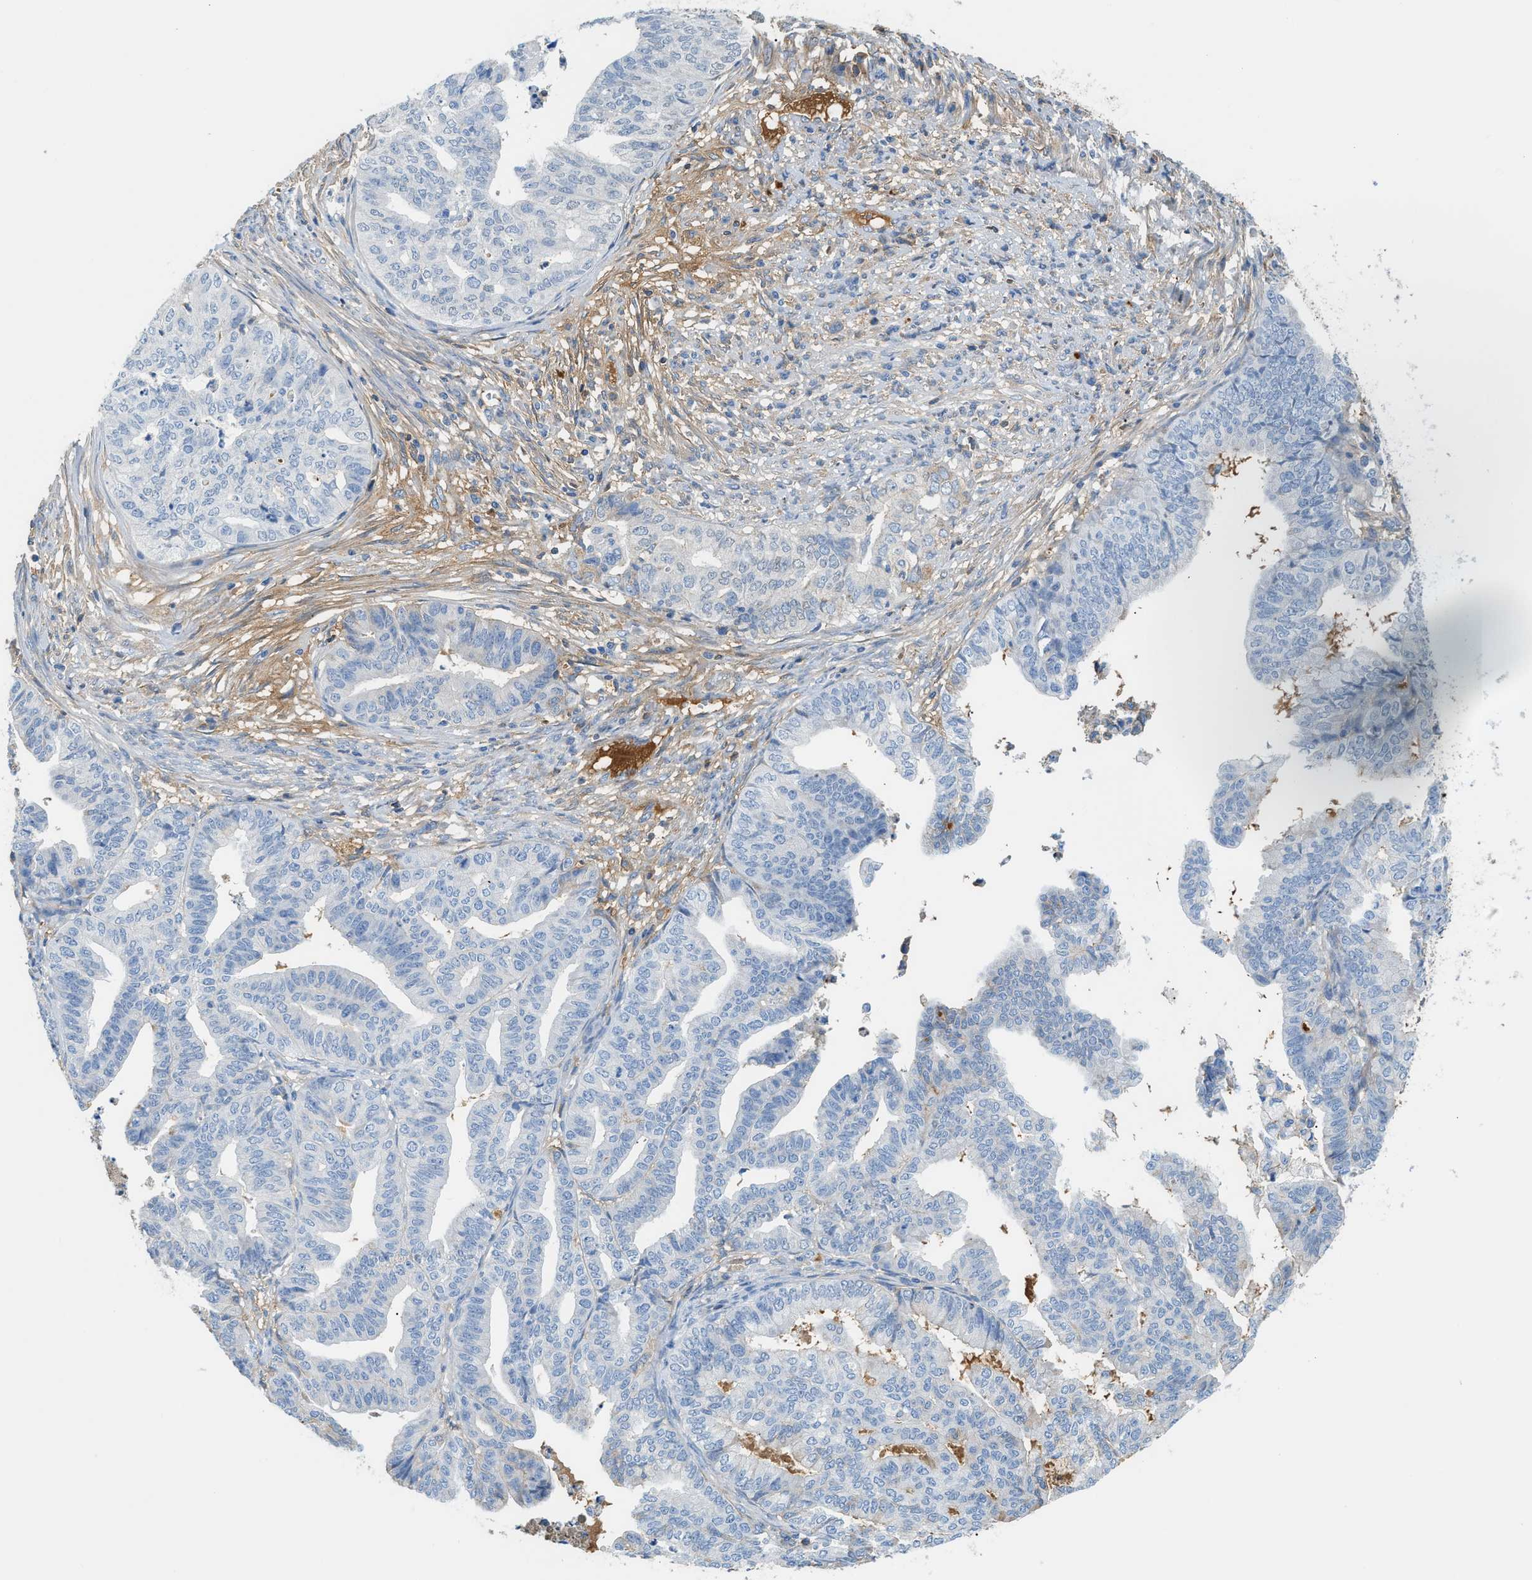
{"staining": {"intensity": "negative", "quantity": "none", "location": "none"}, "tissue": "endometrial cancer", "cell_type": "Tumor cells", "image_type": "cancer", "snomed": [{"axis": "morphology", "description": "Adenocarcinoma, NOS"}, {"axis": "topography", "description": "Endometrium"}], "caption": "High power microscopy photomicrograph of an IHC photomicrograph of adenocarcinoma (endometrial), revealing no significant staining in tumor cells. (DAB (3,3'-diaminobenzidine) IHC visualized using brightfield microscopy, high magnification).", "gene": "CFI", "patient": {"sex": "female", "age": 79}}